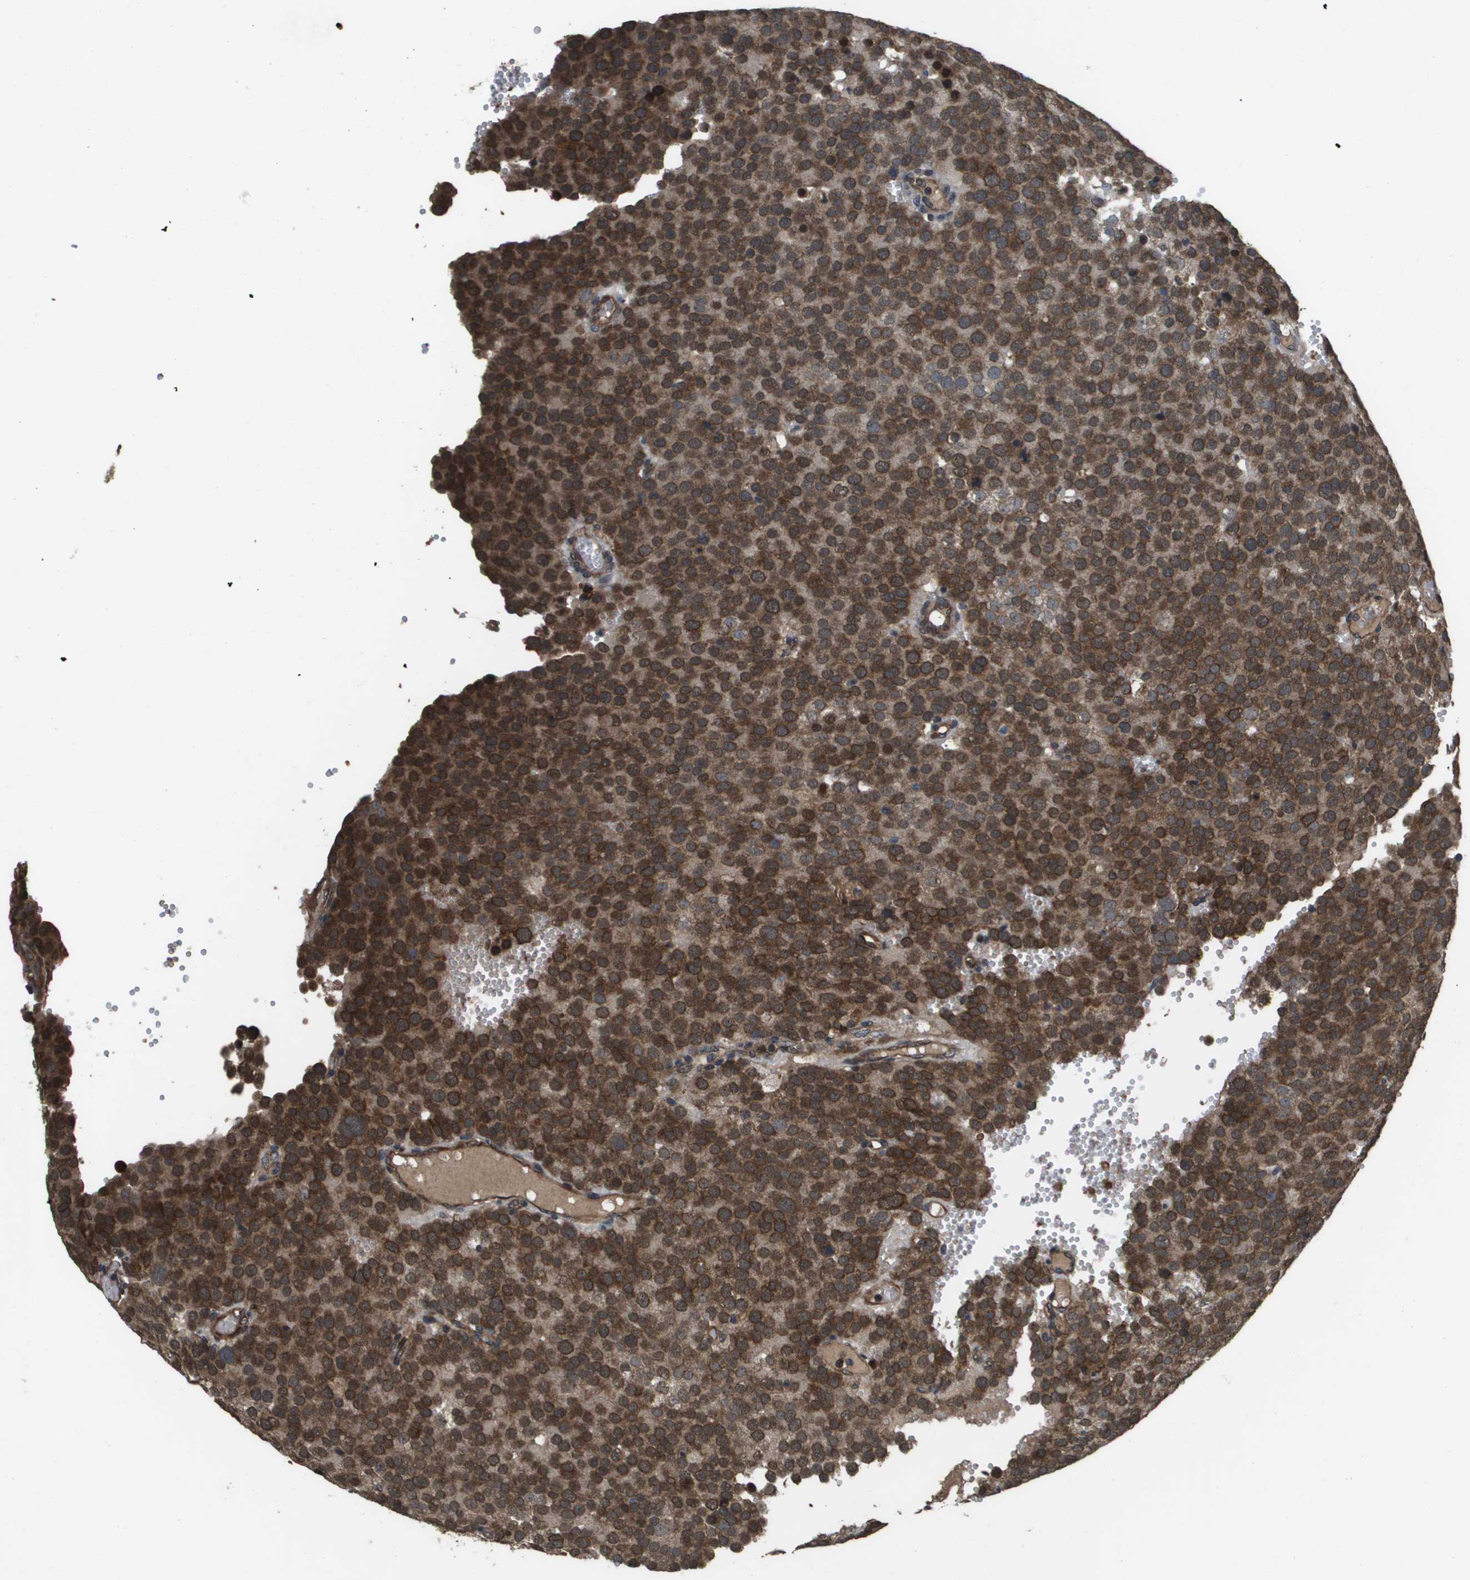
{"staining": {"intensity": "moderate", "quantity": ">75%", "location": "cytoplasmic/membranous,nuclear"}, "tissue": "testis cancer", "cell_type": "Tumor cells", "image_type": "cancer", "snomed": [{"axis": "morphology", "description": "Normal tissue, NOS"}, {"axis": "morphology", "description": "Seminoma, NOS"}, {"axis": "topography", "description": "Testis"}], "caption": "IHC histopathology image of human testis cancer (seminoma) stained for a protein (brown), which exhibits medium levels of moderate cytoplasmic/membranous and nuclear expression in approximately >75% of tumor cells.", "gene": "SPTLC1", "patient": {"sex": "male", "age": 71}}